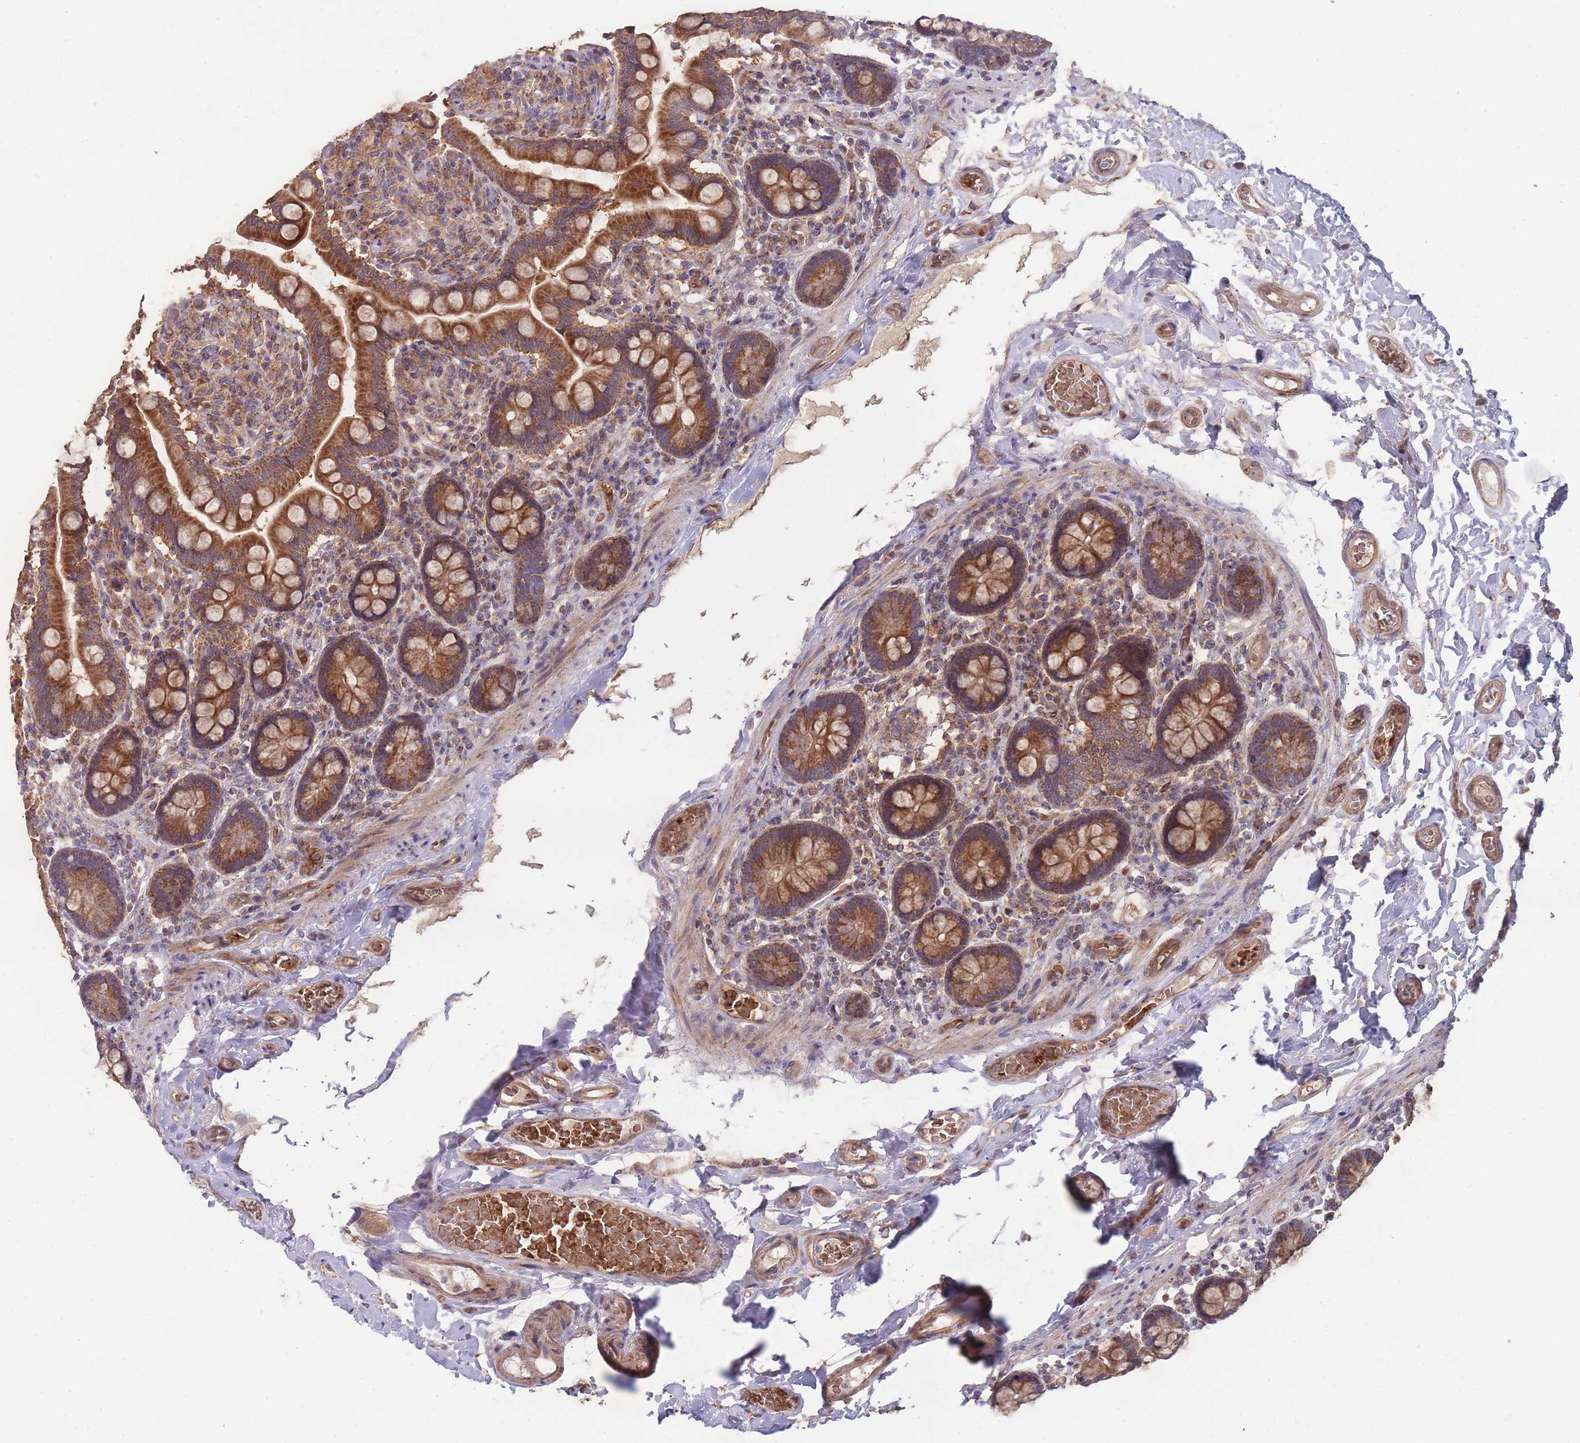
{"staining": {"intensity": "strong", "quantity": ">75%", "location": "cytoplasmic/membranous"}, "tissue": "small intestine", "cell_type": "Glandular cells", "image_type": "normal", "snomed": [{"axis": "morphology", "description": "Normal tissue, NOS"}, {"axis": "topography", "description": "Small intestine"}], "caption": "Brown immunohistochemical staining in unremarkable human small intestine shows strong cytoplasmic/membranous staining in approximately >75% of glandular cells. The staining was performed using DAB (3,3'-diaminobenzidine), with brown indicating positive protein expression. Nuclei are stained blue with hematoxylin.", "gene": "SLC35B4", "patient": {"sex": "female", "age": 64}}